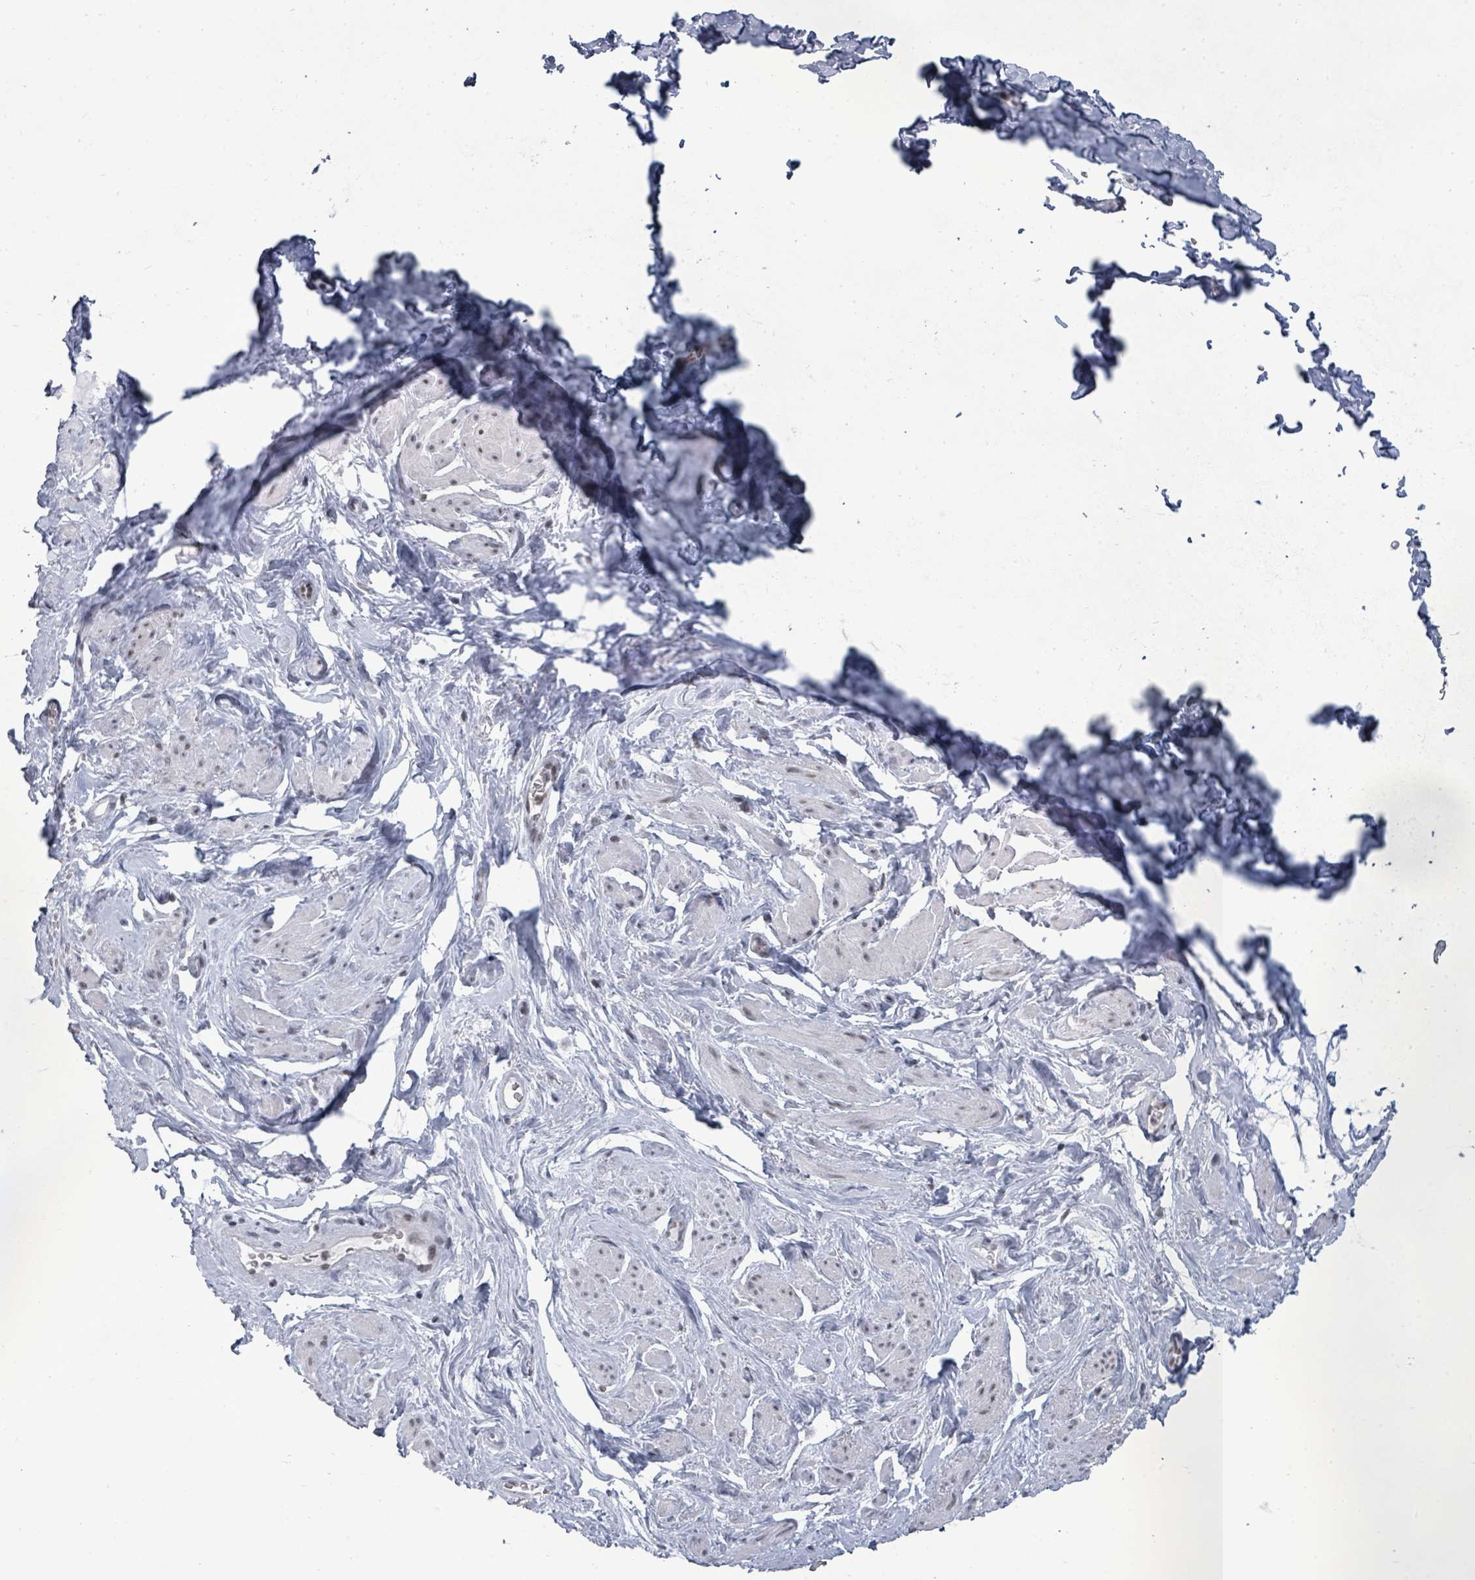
{"staining": {"intensity": "negative", "quantity": "none", "location": "none"}, "tissue": "smooth muscle", "cell_type": "Smooth muscle cells", "image_type": "normal", "snomed": [{"axis": "morphology", "description": "Normal tissue, NOS"}, {"axis": "topography", "description": "Smooth muscle"}, {"axis": "topography", "description": "Peripheral nerve tissue"}], "caption": "Protein analysis of normal smooth muscle exhibits no significant staining in smooth muscle cells. (DAB (3,3'-diaminobenzidine) IHC with hematoxylin counter stain).", "gene": "BIVM", "patient": {"sex": "male", "age": 69}}